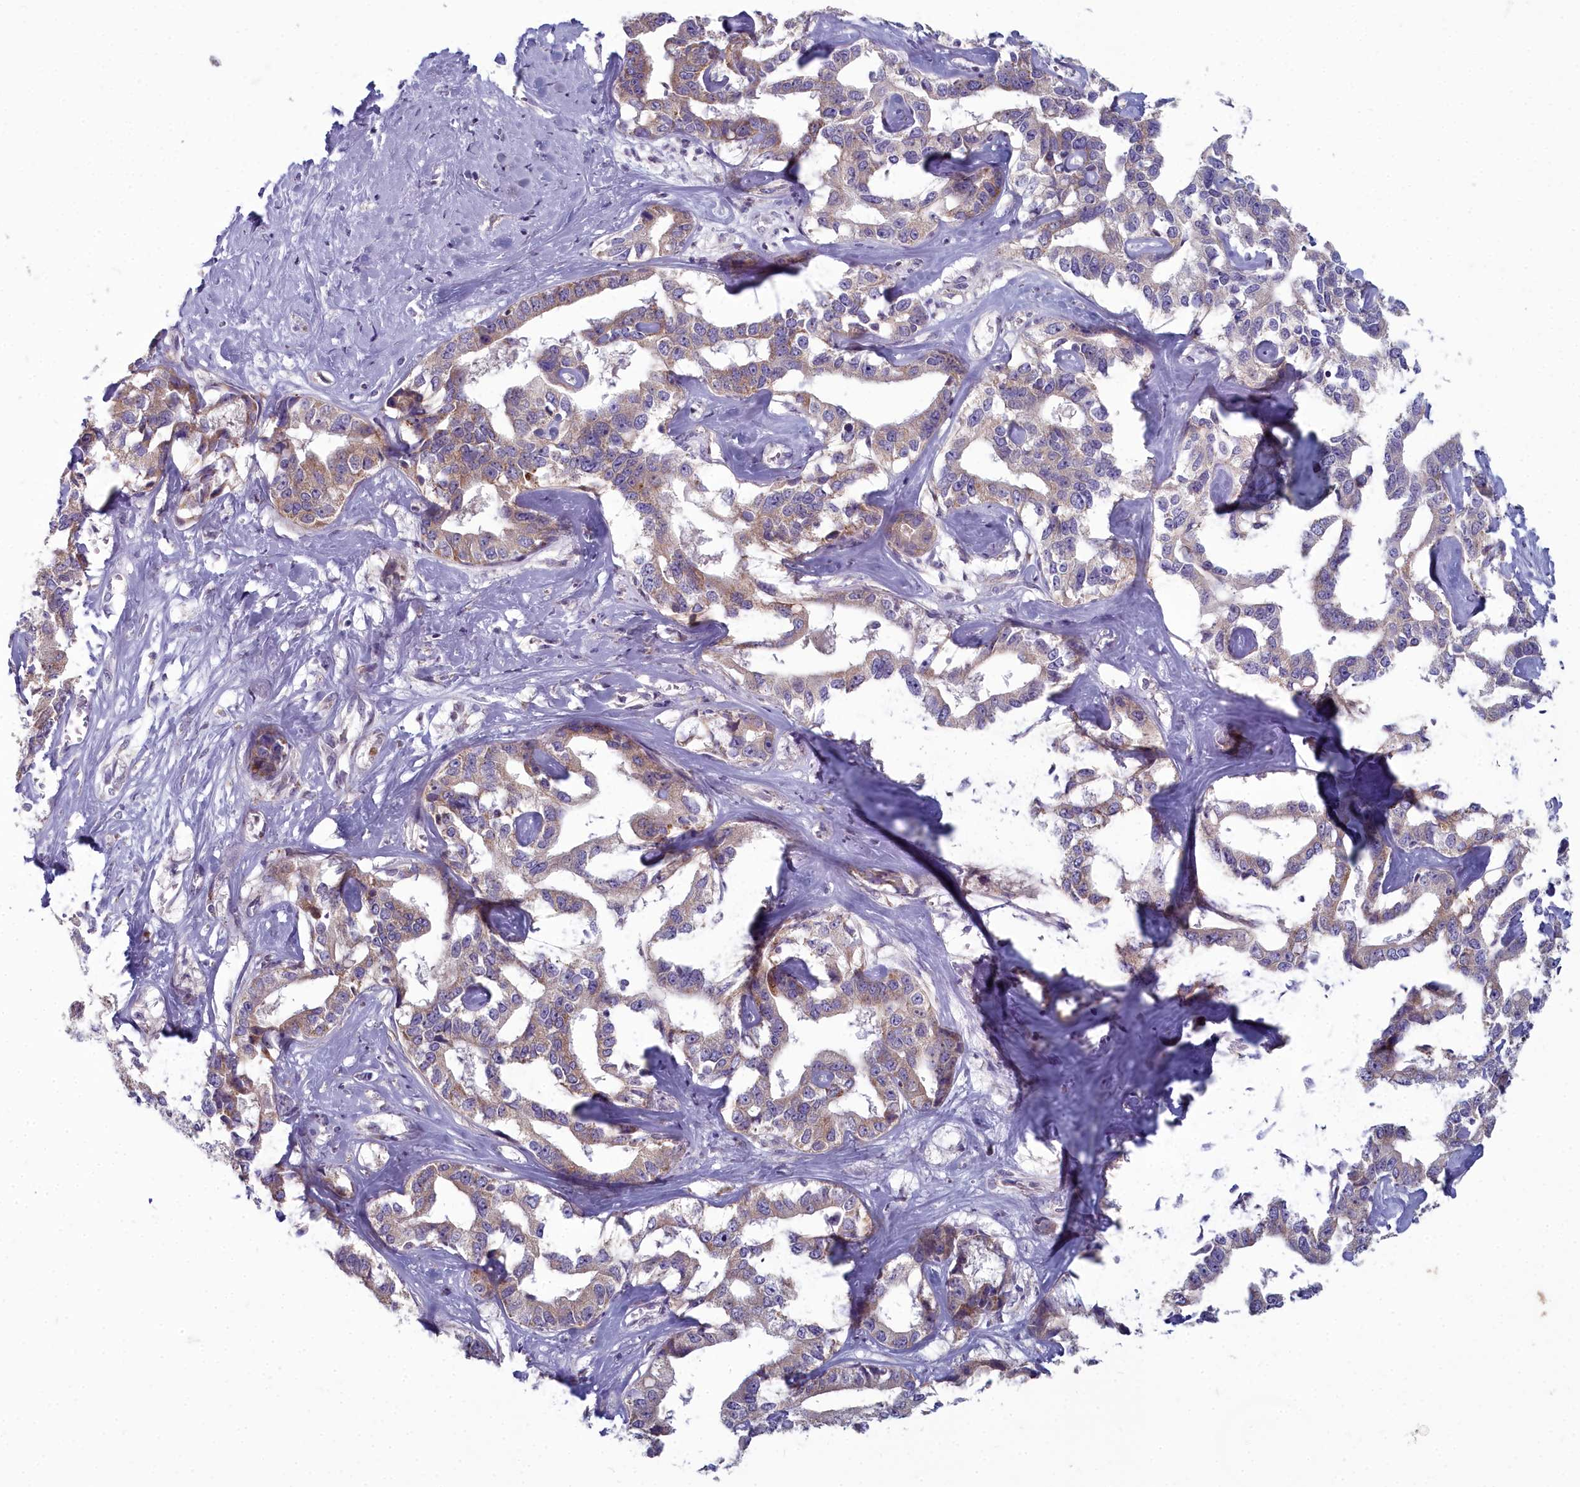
{"staining": {"intensity": "weak", "quantity": ">75%", "location": "cytoplasmic/membranous"}, "tissue": "liver cancer", "cell_type": "Tumor cells", "image_type": "cancer", "snomed": [{"axis": "morphology", "description": "Cholangiocarcinoma"}, {"axis": "topography", "description": "Liver"}], "caption": "High-power microscopy captured an immunohistochemistry (IHC) micrograph of liver cancer, revealing weak cytoplasmic/membranous positivity in approximately >75% of tumor cells.", "gene": "INSYN2A", "patient": {"sex": "male", "age": 59}}